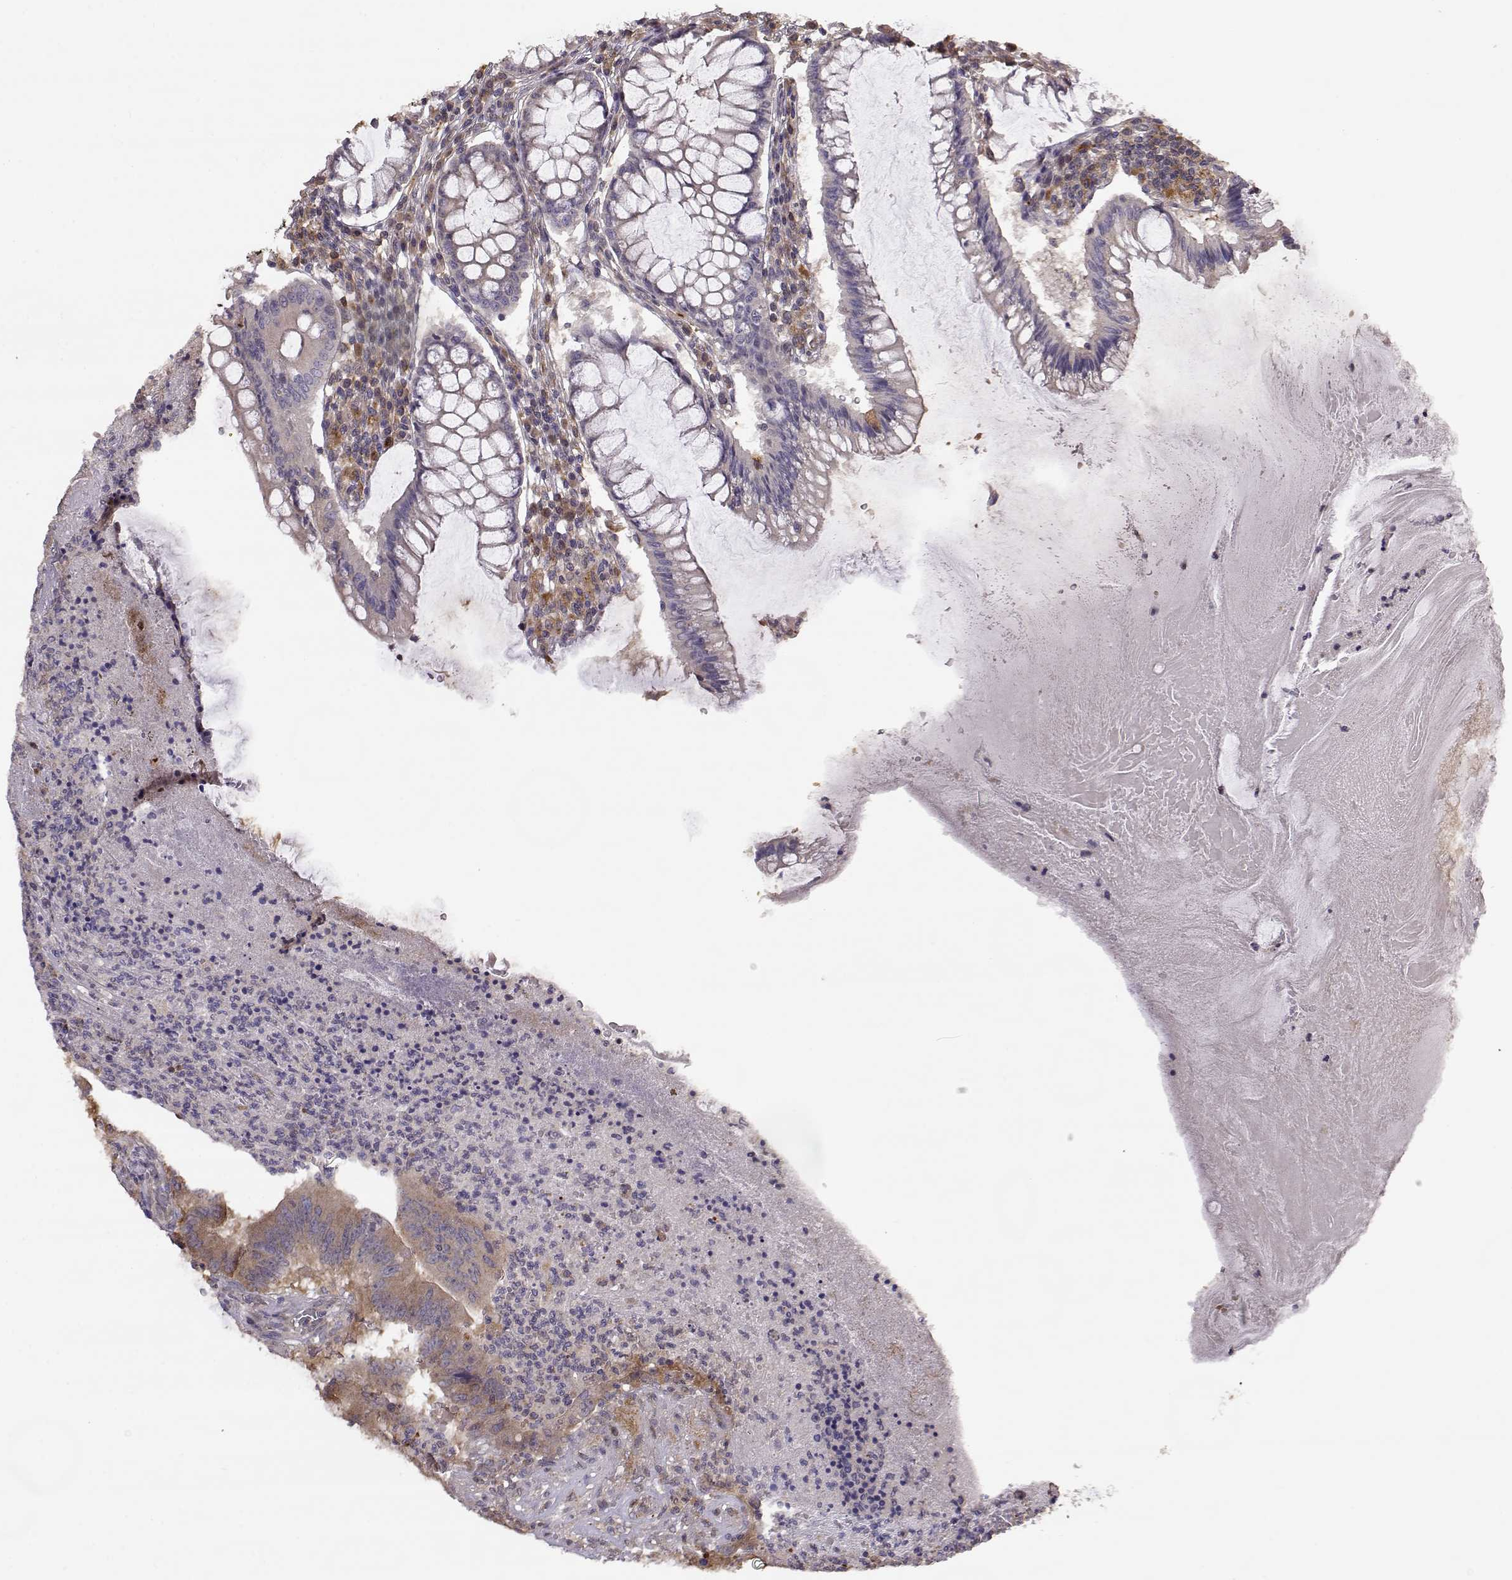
{"staining": {"intensity": "moderate", "quantity": ">75%", "location": "cytoplasmic/membranous"}, "tissue": "colorectal cancer", "cell_type": "Tumor cells", "image_type": "cancer", "snomed": [{"axis": "morphology", "description": "Adenocarcinoma, NOS"}, {"axis": "topography", "description": "Colon"}], "caption": "Immunohistochemical staining of human colorectal cancer demonstrates medium levels of moderate cytoplasmic/membranous protein staining in approximately >75% of tumor cells.", "gene": "CRIM1", "patient": {"sex": "female", "age": 70}}